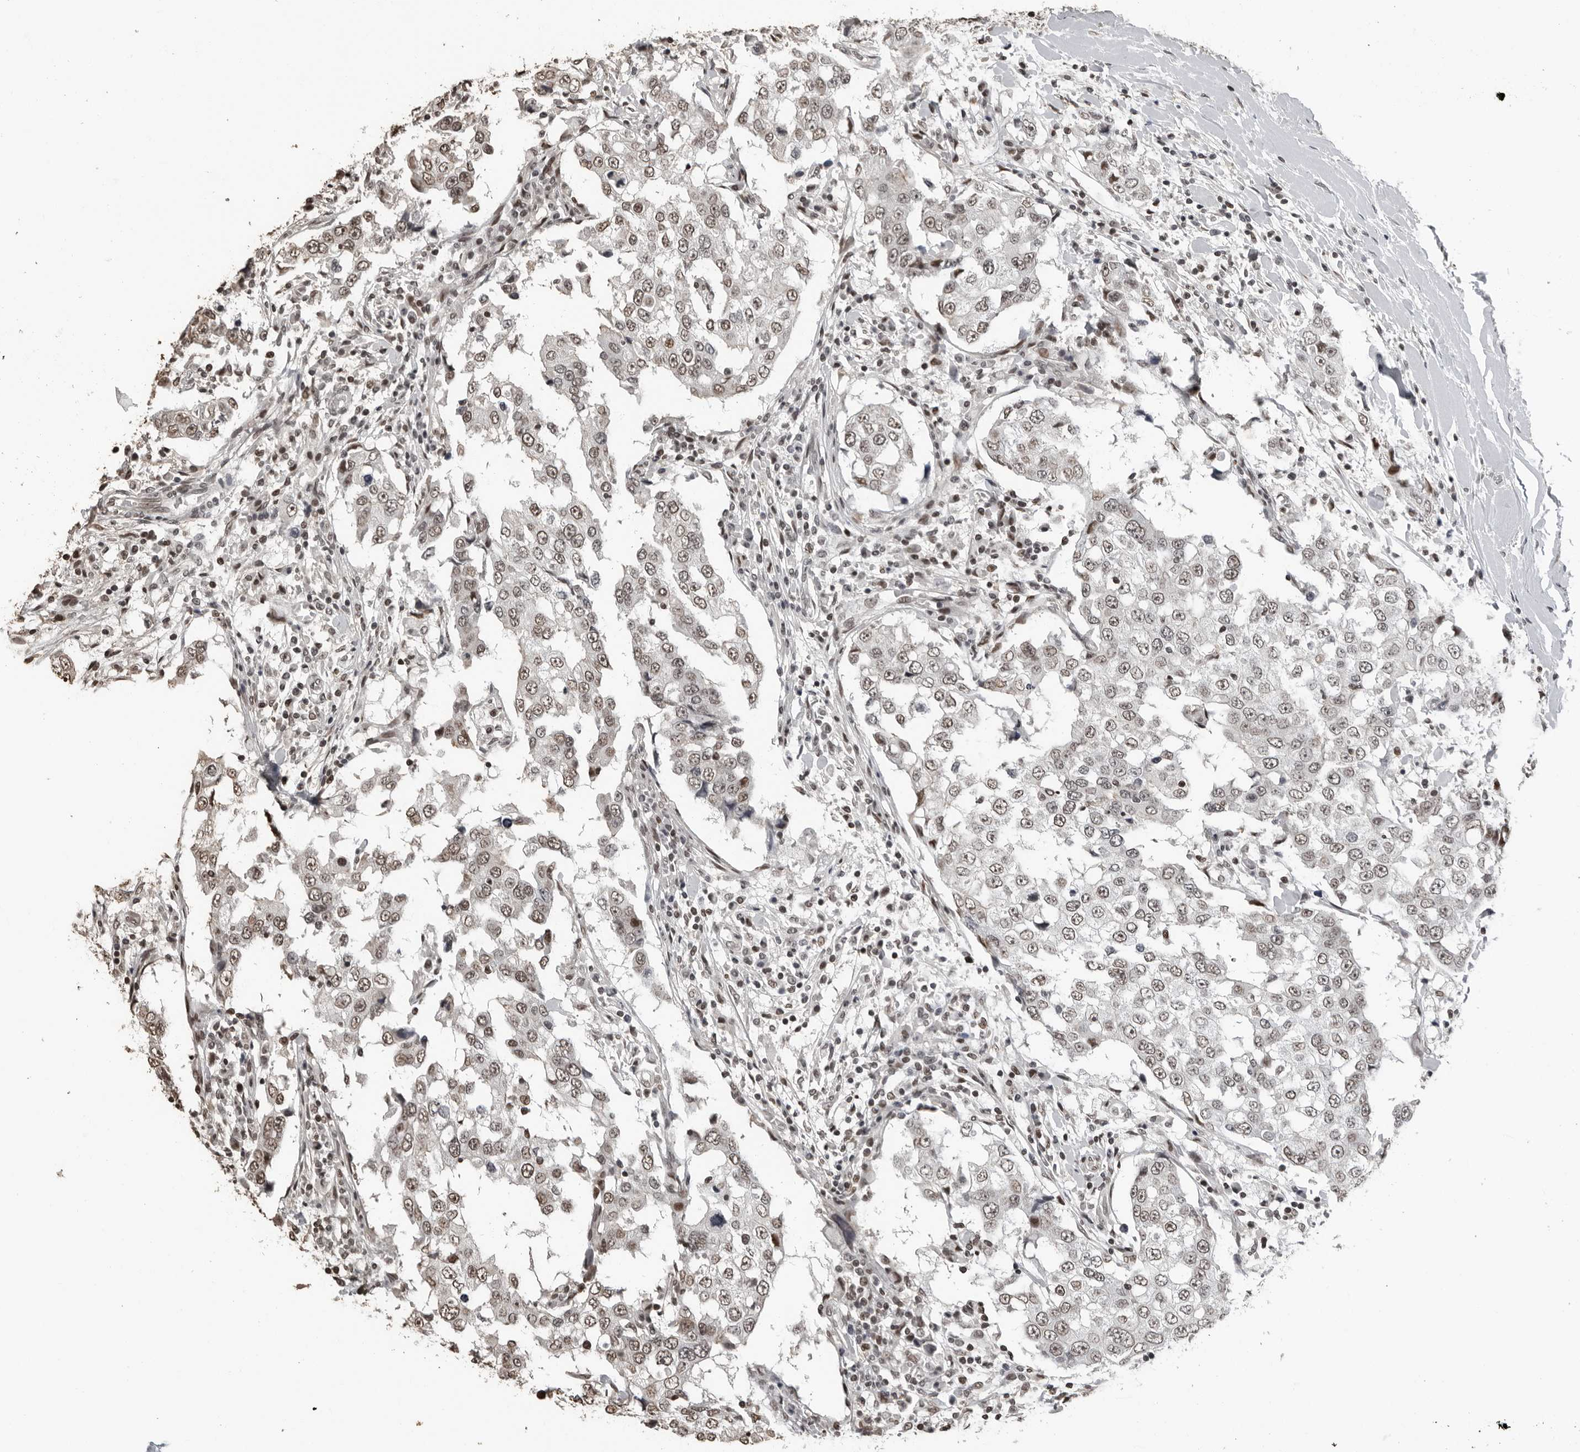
{"staining": {"intensity": "weak", "quantity": ">75%", "location": "nuclear"}, "tissue": "breast cancer", "cell_type": "Tumor cells", "image_type": "cancer", "snomed": [{"axis": "morphology", "description": "Duct carcinoma"}, {"axis": "topography", "description": "Breast"}], "caption": "An immunohistochemistry micrograph of neoplastic tissue is shown. Protein staining in brown labels weak nuclear positivity in breast invasive ductal carcinoma within tumor cells.", "gene": "ORC1", "patient": {"sex": "female", "age": 27}}